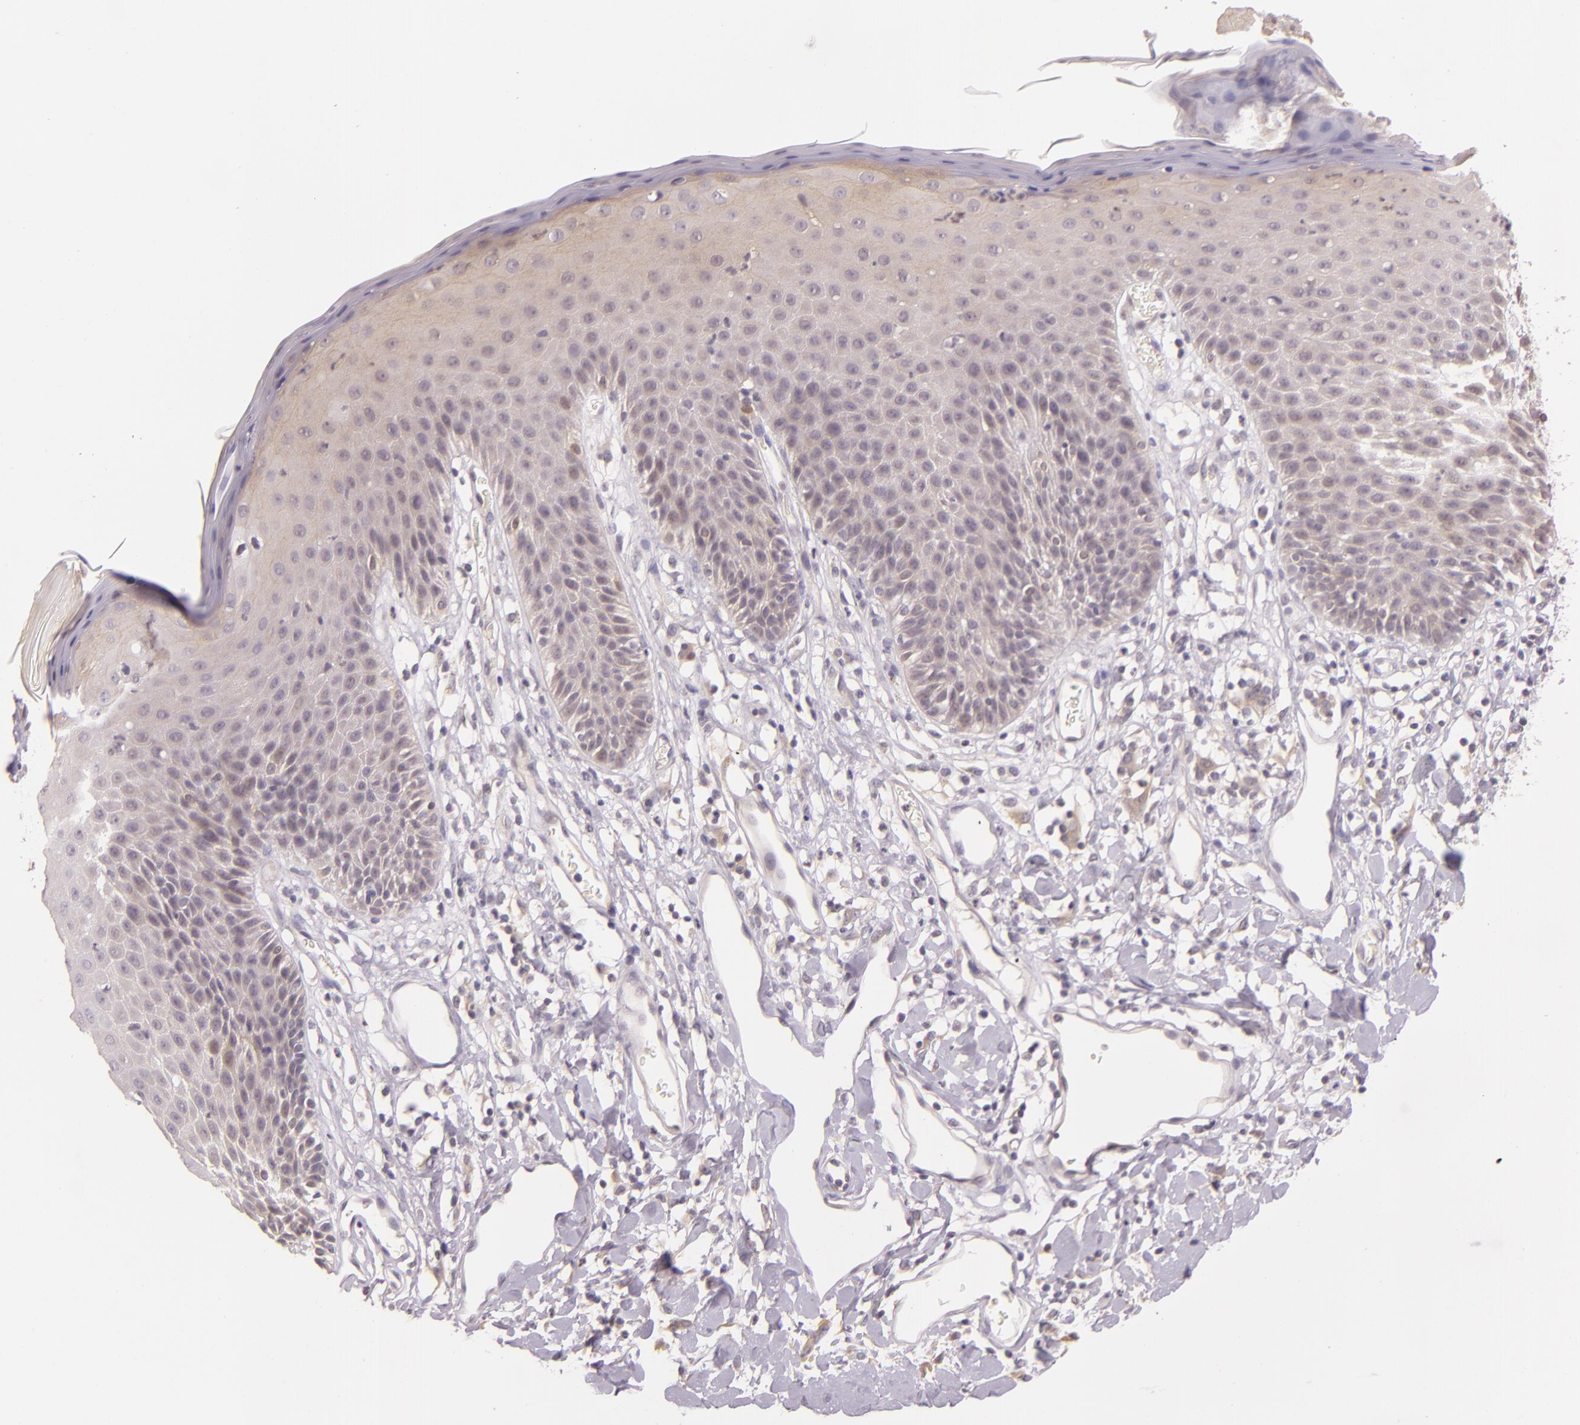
{"staining": {"intensity": "weak", "quantity": "<25%", "location": "cytoplasmic/membranous"}, "tissue": "skin", "cell_type": "Epidermal cells", "image_type": "normal", "snomed": [{"axis": "morphology", "description": "Normal tissue, NOS"}, {"axis": "topography", "description": "Vulva"}, {"axis": "topography", "description": "Peripheral nerve tissue"}], "caption": "The micrograph shows no significant positivity in epidermal cells of skin.", "gene": "ARMH4", "patient": {"sex": "female", "age": 68}}